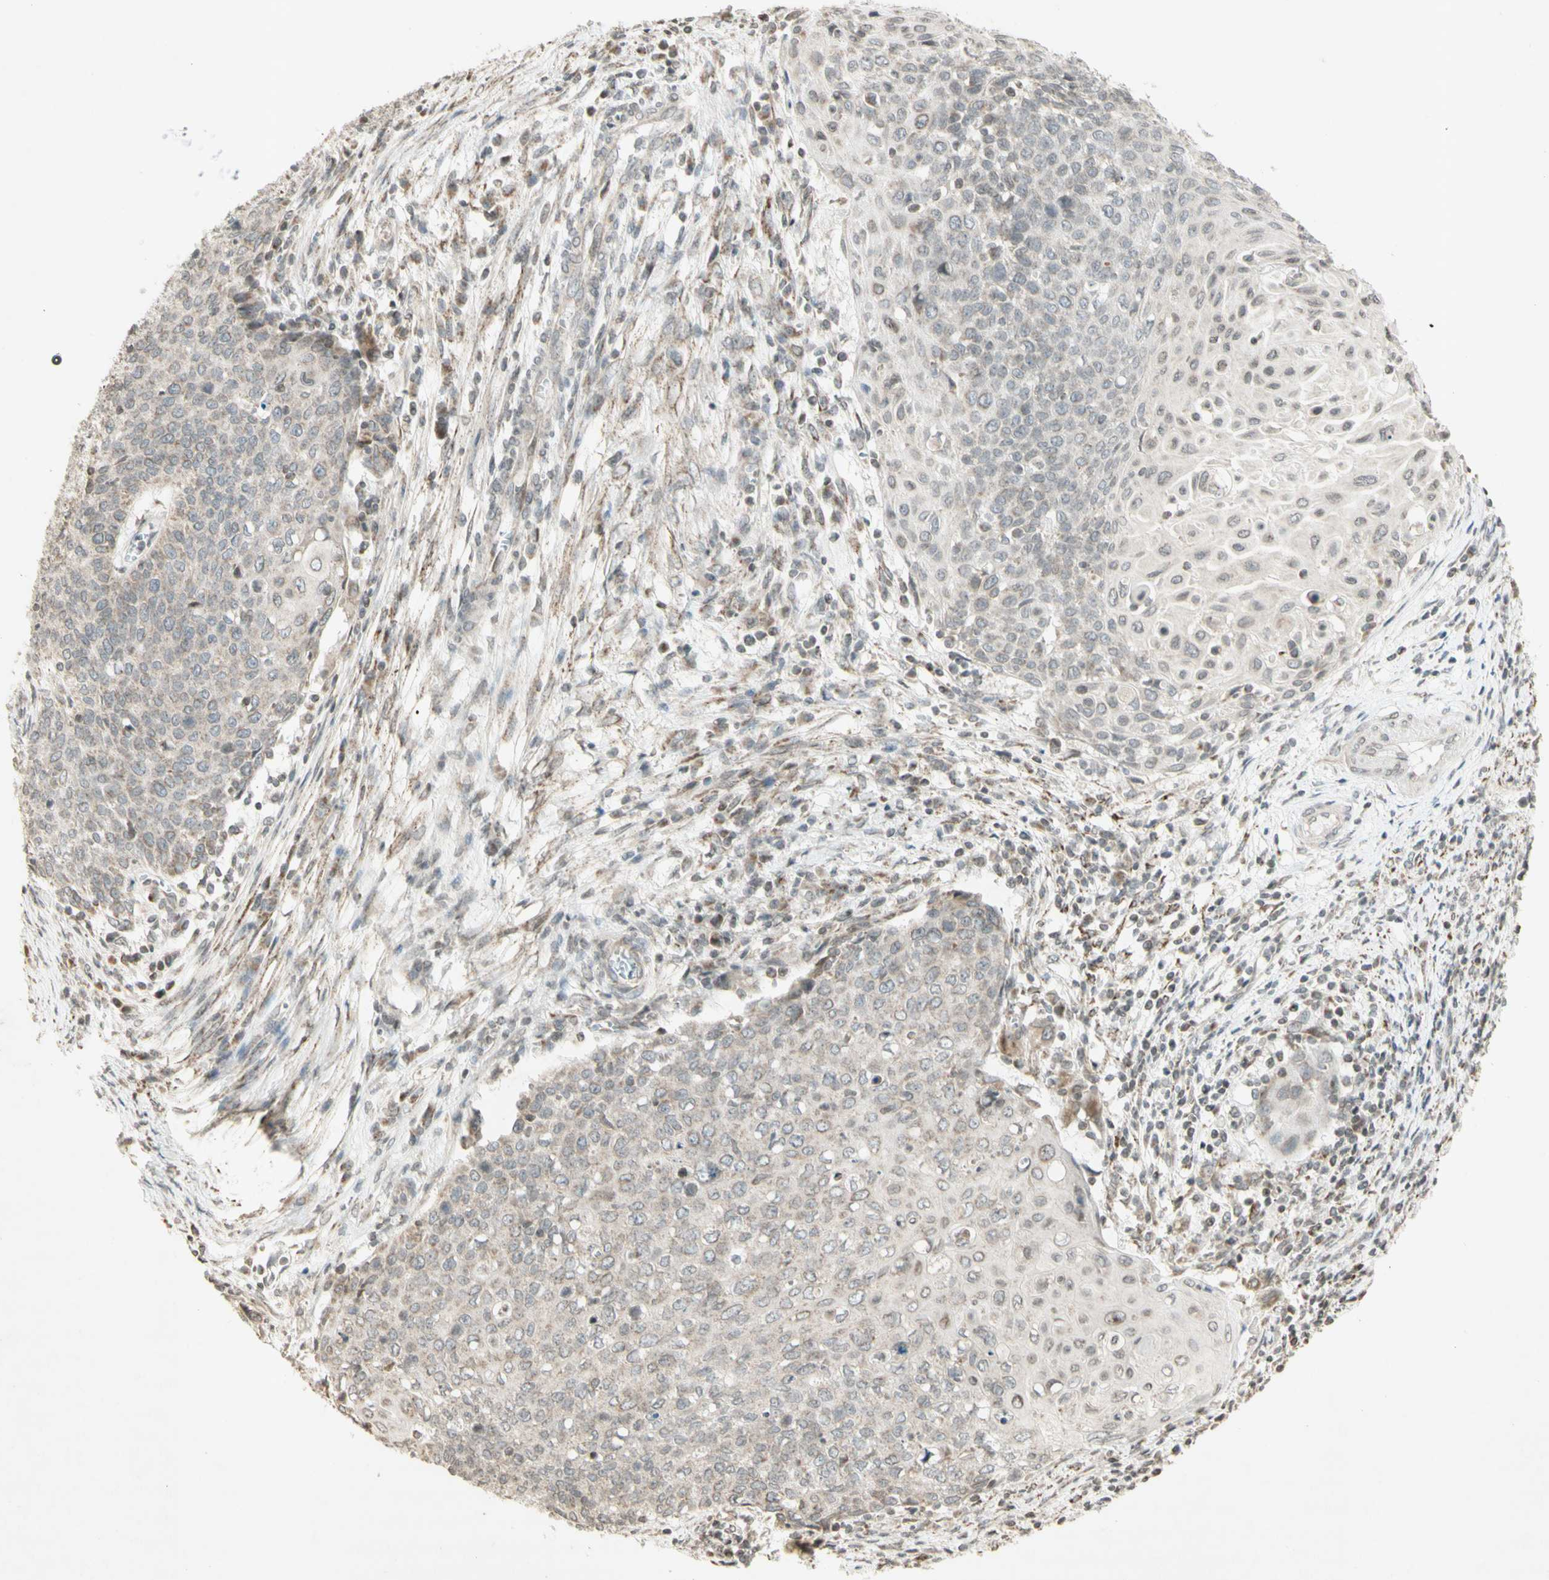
{"staining": {"intensity": "weak", "quantity": "<25%", "location": "cytoplasmic/membranous"}, "tissue": "cervical cancer", "cell_type": "Tumor cells", "image_type": "cancer", "snomed": [{"axis": "morphology", "description": "Squamous cell carcinoma, NOS"}, {"axis": "topography", "description": "Cervix"}], "caption": "Tumor cells show no significant protein expression in squamous cell carcinoma (cervical).", "gene": "CCNI", "patient": {"sex": "female", "age": 39}}